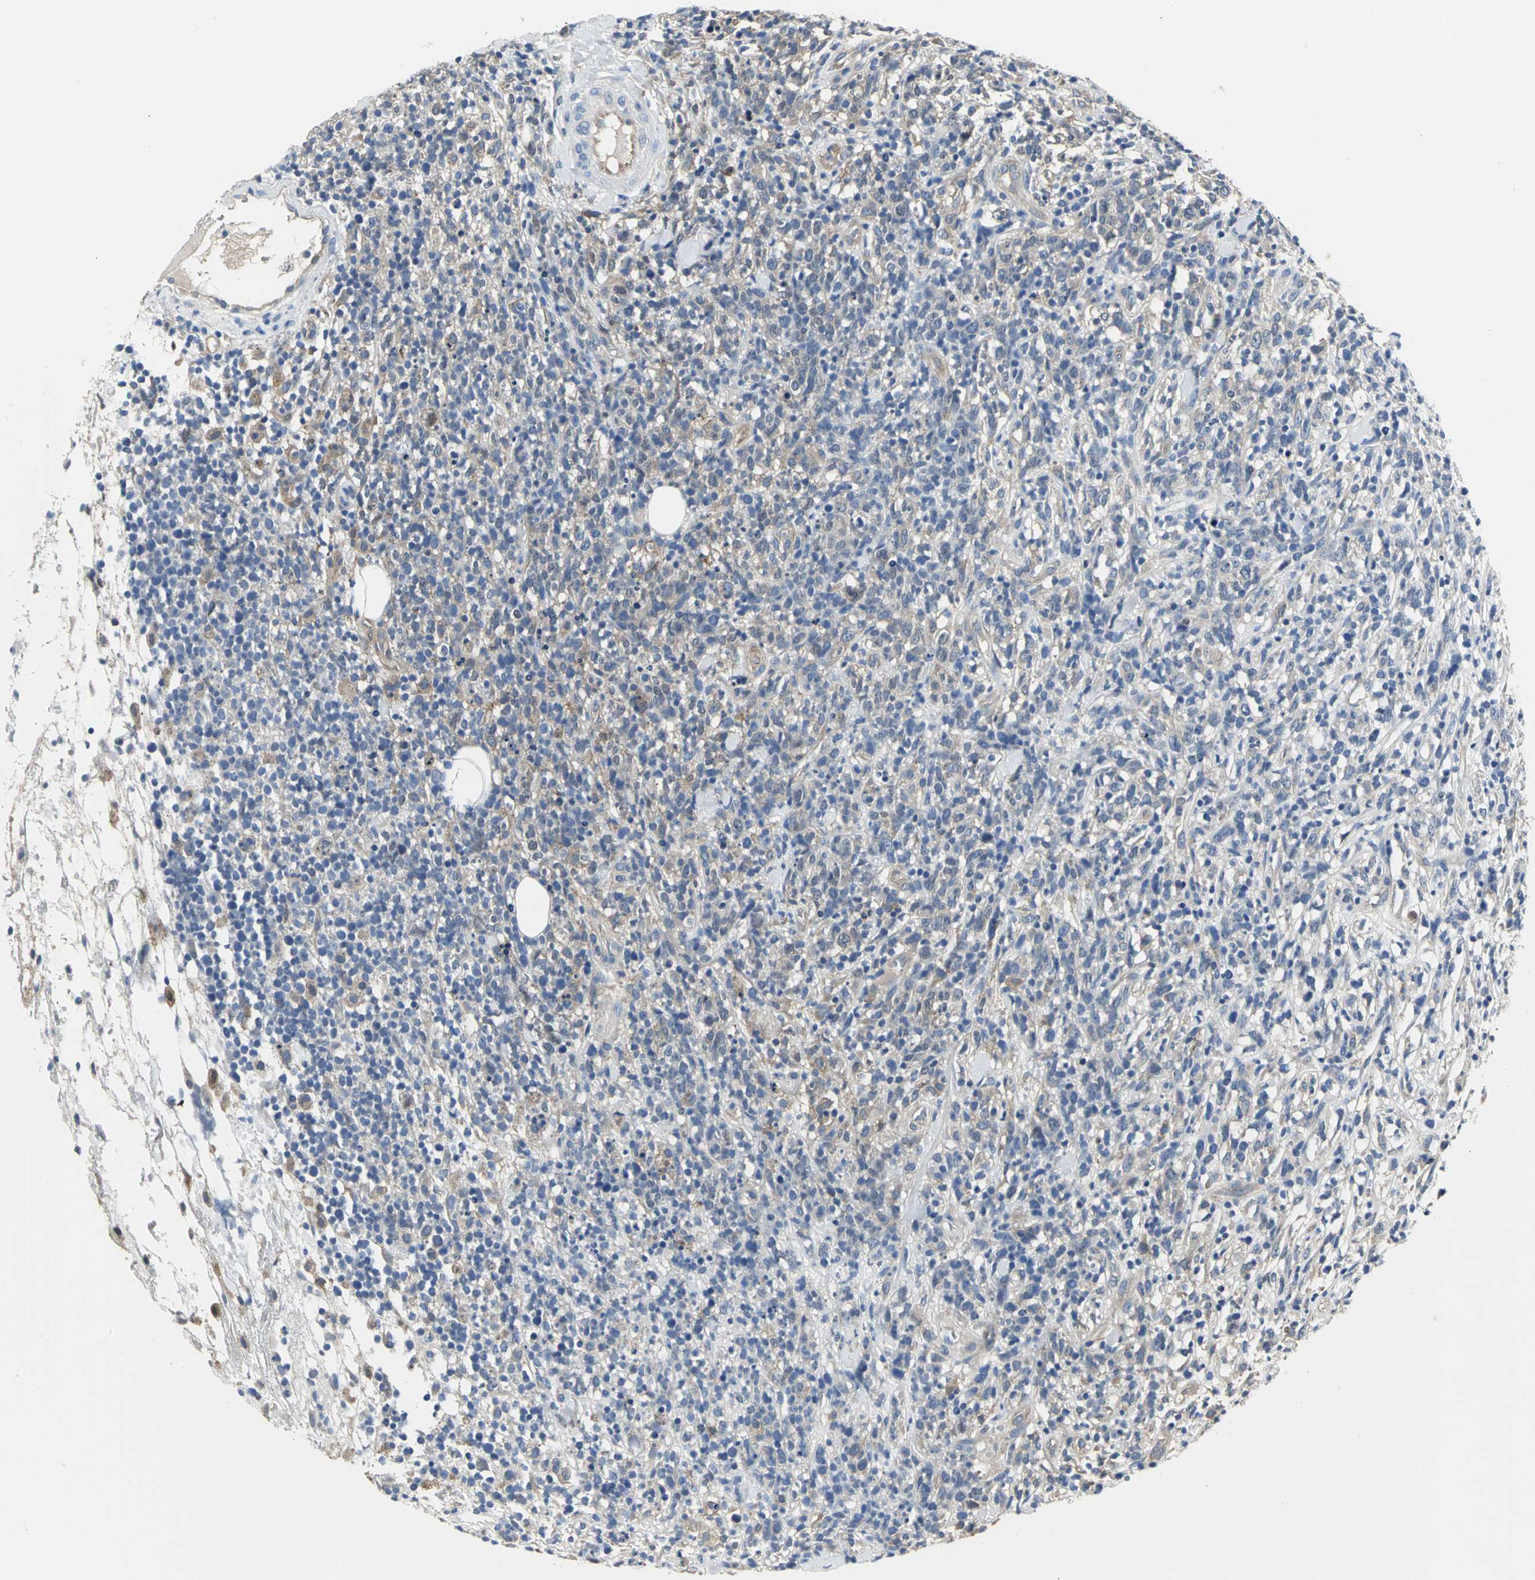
{"staining": {"intensity": "moderate", "quantity": ">75%", "location": "cytoplasmic/membranous"}, "tissue": "lymphoma", "cell_type": "Tumor cells", "image_type": "cancer", "snomed": [{"axis": "morphology", "description": "Malignant lymphoma, non-Hodgkin's type, High grade"}, {"axis": "topography", "description": "Lymph node"}], "caption": "Protein analysis of high-grade malignant lymphoma, non-Hodgkin's type tissue shows moderate cytoplasmic/membranous expression in about >75% of tumor cells.", "gene": "CHRNB1", "patient": {"sex": "female", "age": 73}}